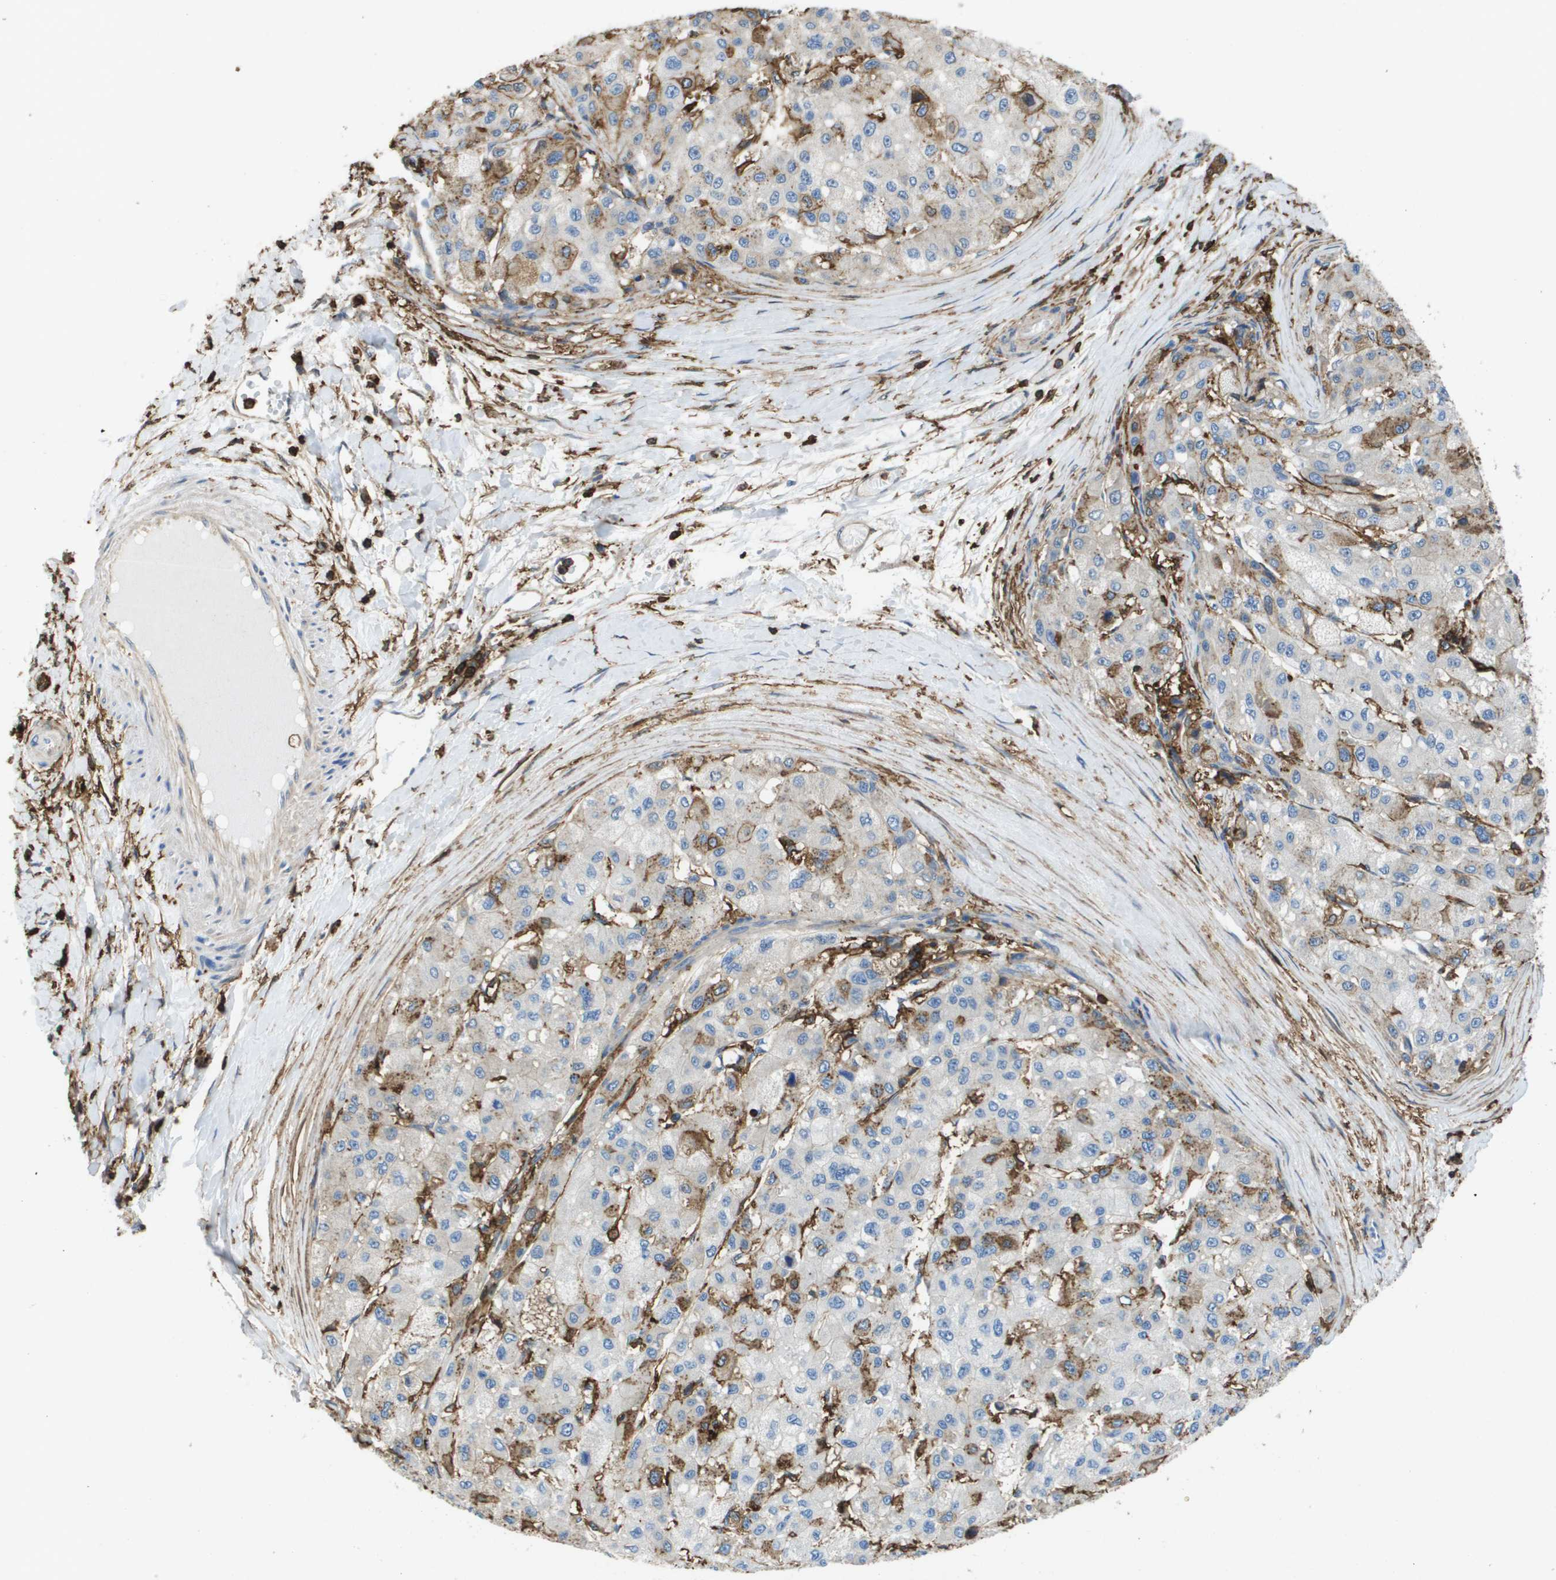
{"staining": {"intensity": "weak", "quantity": "<25%", "location": "cytoplasmic/membranous"}, "tissue": "liver cancer", "cell_type": "Tumor cells", "image_type": "cancer", "snomed": [{"axis": "morphology", "description": "Carcinoma, Hepatocellular, NOS"}, {"axis": "topography", "description": "Liver"}], "caption": "Tumor cells show no significant staining in liver cancer.", "gene": "PASK", "patient": {"sex": "male", "age": 80}}